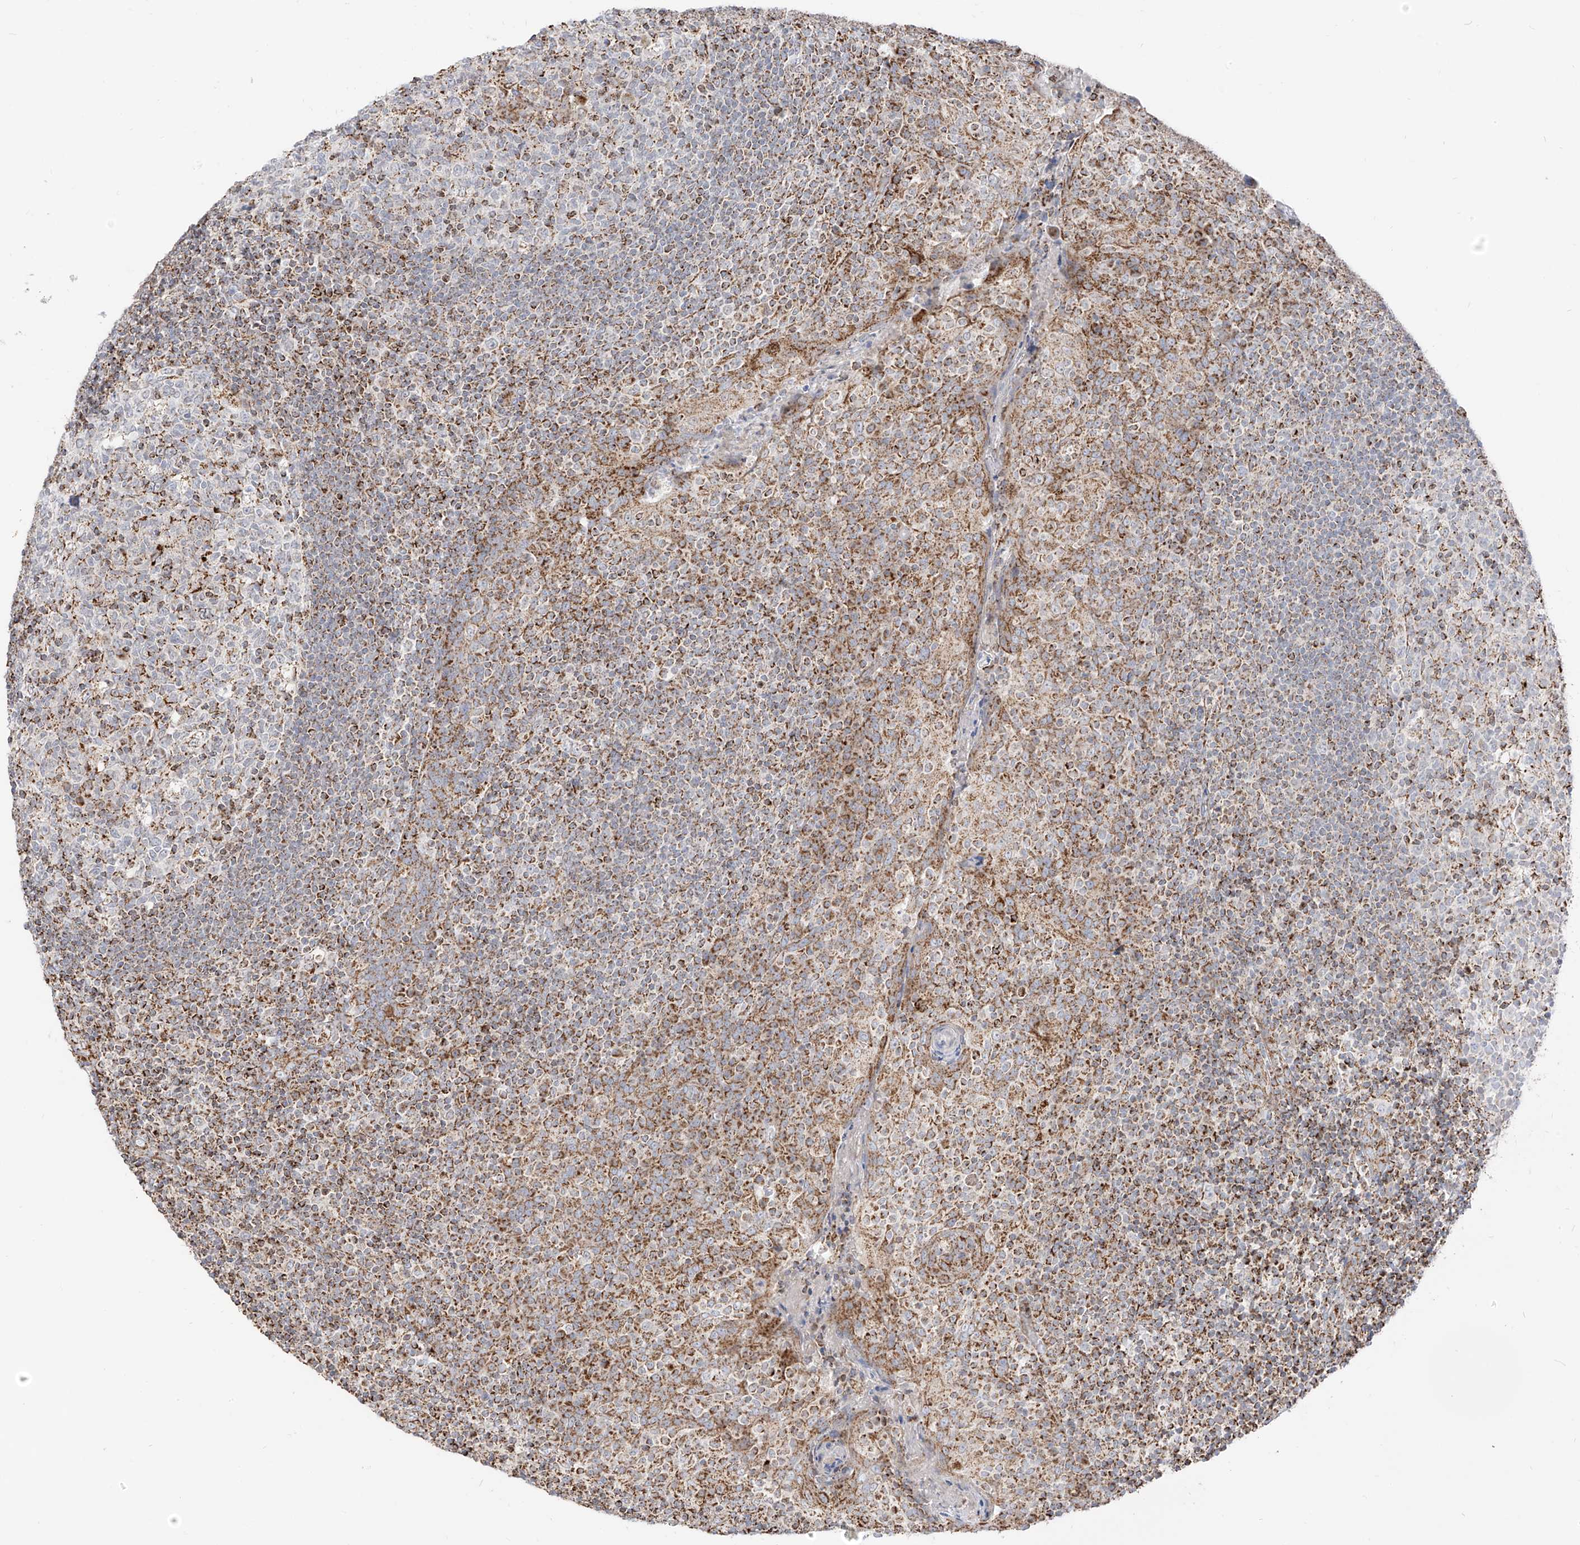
{"staining": {"intensity": "moderate", "quantity": "<25%", "location": "cytoplasmic/membranous"}, "tissue": "tonsil", "cell_type": "Germinal center cells", "image_type": "normal", "snomed": [{"axis": "morphology", "description": "Normal tissue, NOS"}, {"axis": "topography", "description": "Tonsil"}], "caption": "High-magnification brightfield microscopy of benign tonsil stained with DAB (brown) and counterstained with hematoxylin (blue). germinal center cells exhibit moderate cytoplasmic/membranous expression is seen in approximately<25% of cells.", "gene": "ETHE1", "patient": {"sex": "female", "age": 19}}